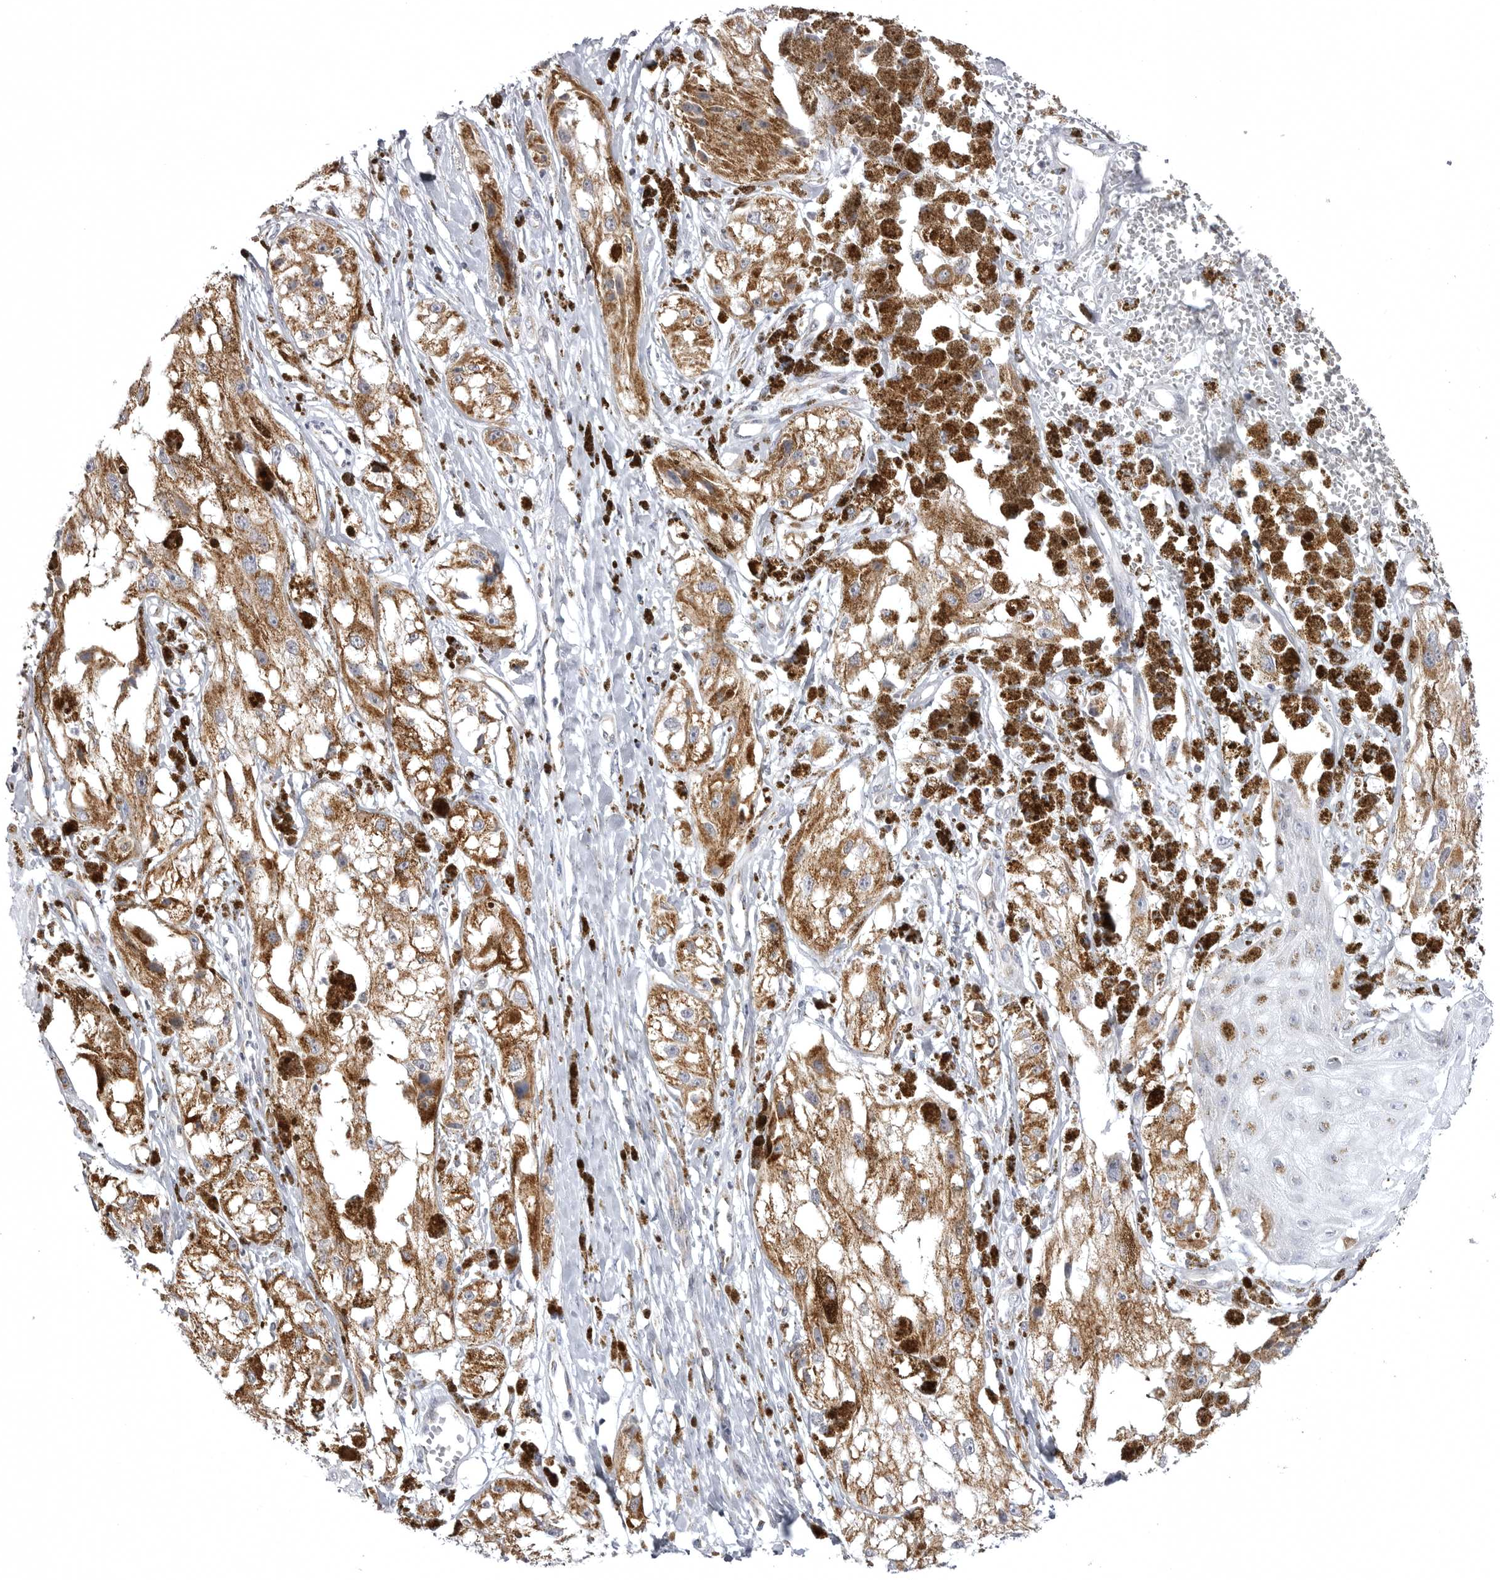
{"staining": {"intensity": "moderate", "quantity": "25%-75%", "location": "cytoplasmic/membranous"}, "tissue": "melanoma", "cell_type": "Tumor cells", "image_type": "cancer", "snomed": [{"axis": "morphology", "description": "Malignant melanoma, NOS"}, {"axis": "topography", "description": "Skin"}], "caption": "DAB immunohistochemical staining of melanoma demonstrates moderate cytoplasmic/membranous protein expression in about 25%-75% of tumor cells.", "gene": "TUFM", "patient": {"sex": "male", "age": 88}}